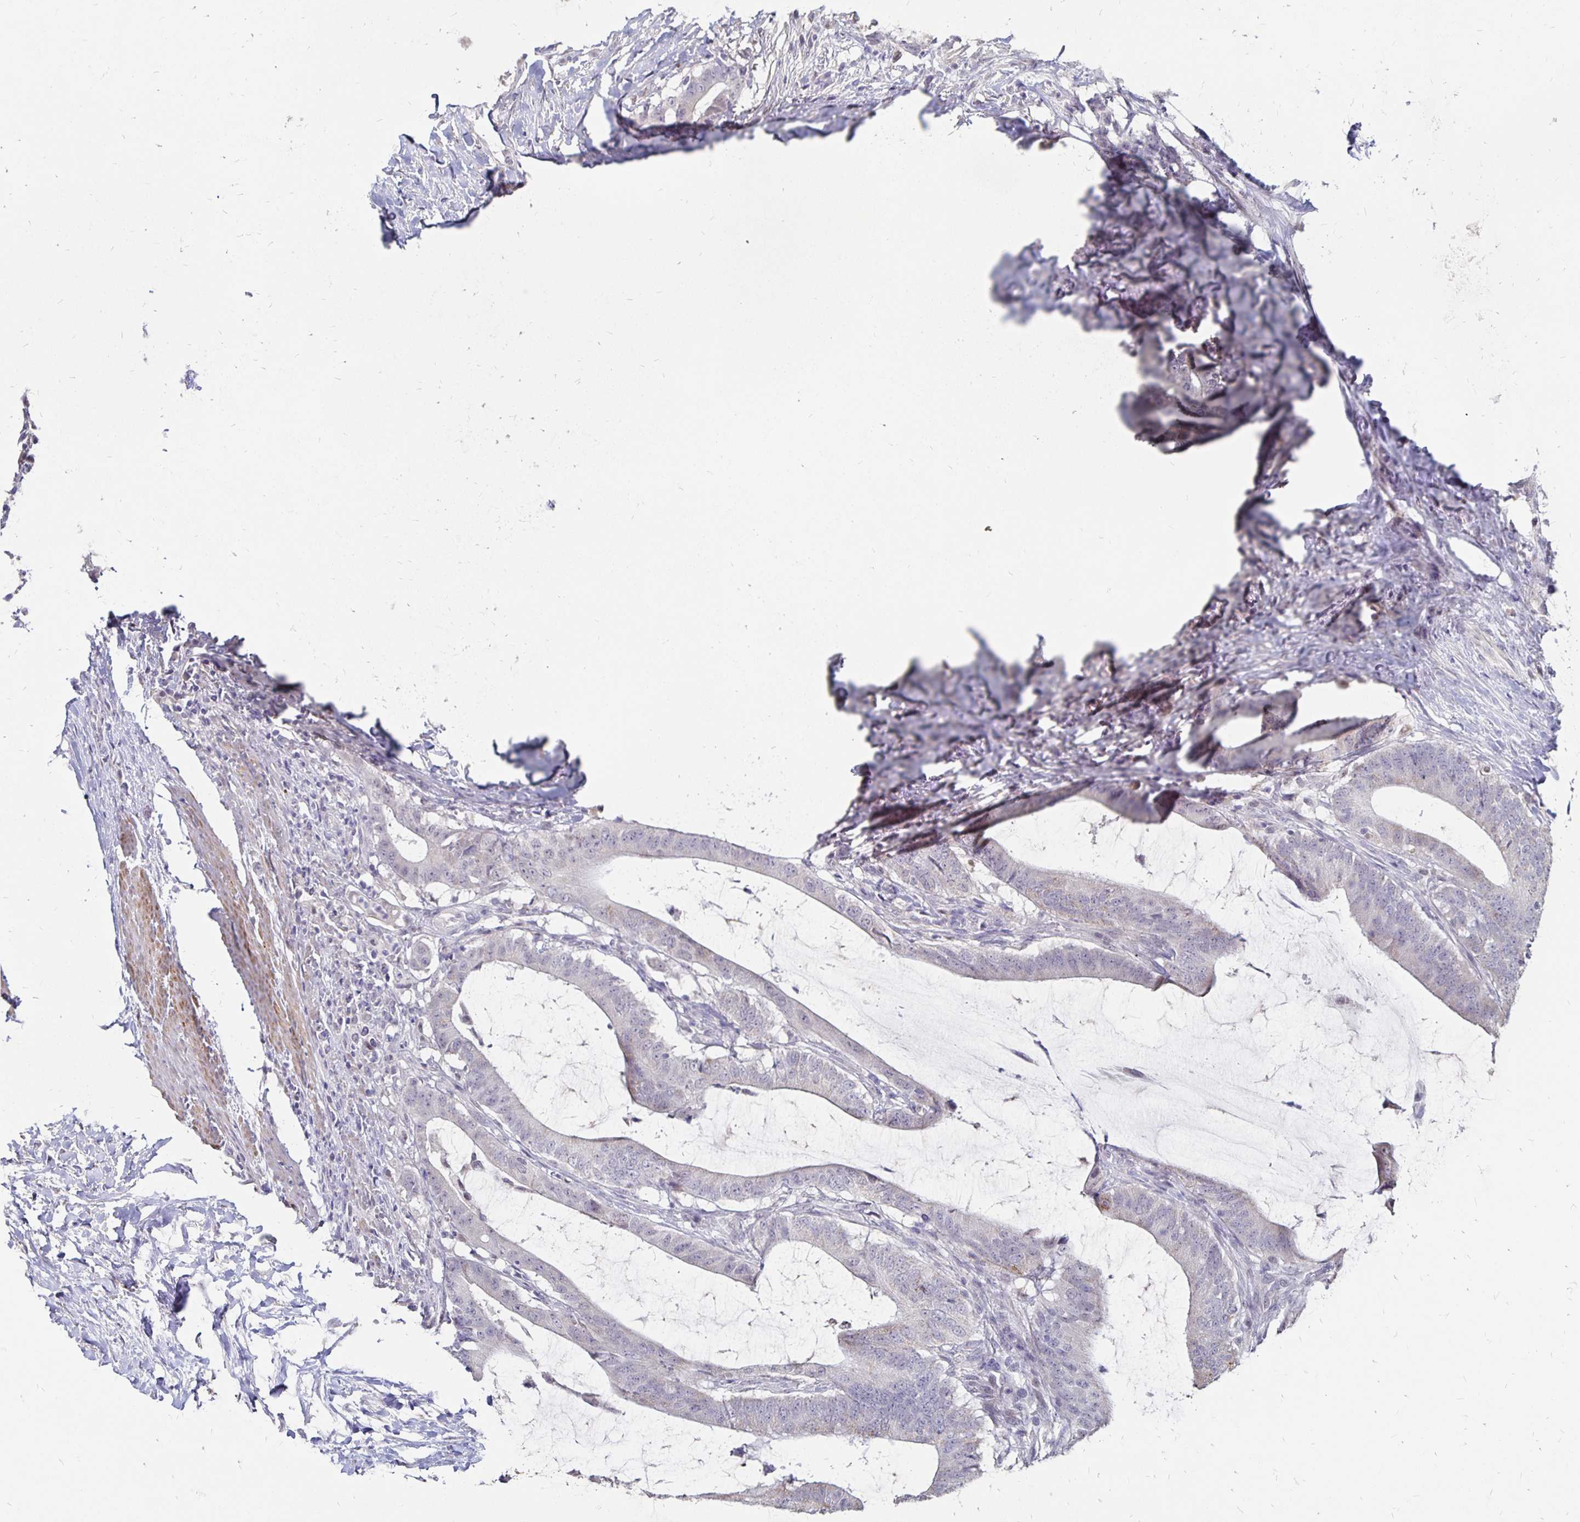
{"staining": {"intensity": "negative", "quantity": "none", "location": "none"}, "tissue": "colorectal cancer", "cell_type": "Tumor cells", "image_type": "cancer", "snomed": [{"axis": "morphology", "description": "Adenocarcinoma, NOS"}, {"axis": "topography", "description": "Colon"}], "caption": "Colorectal adenocarcinoma was stained to show a protein in brown. There is no significant positivity in tumor cells. (Stains: DAB IHC with hematoxylin counter stain, Microscopy: brightfield microscopy at high magnification).", "gene": "ATOSB", "patient": {"sex": "female", "age": 43}}